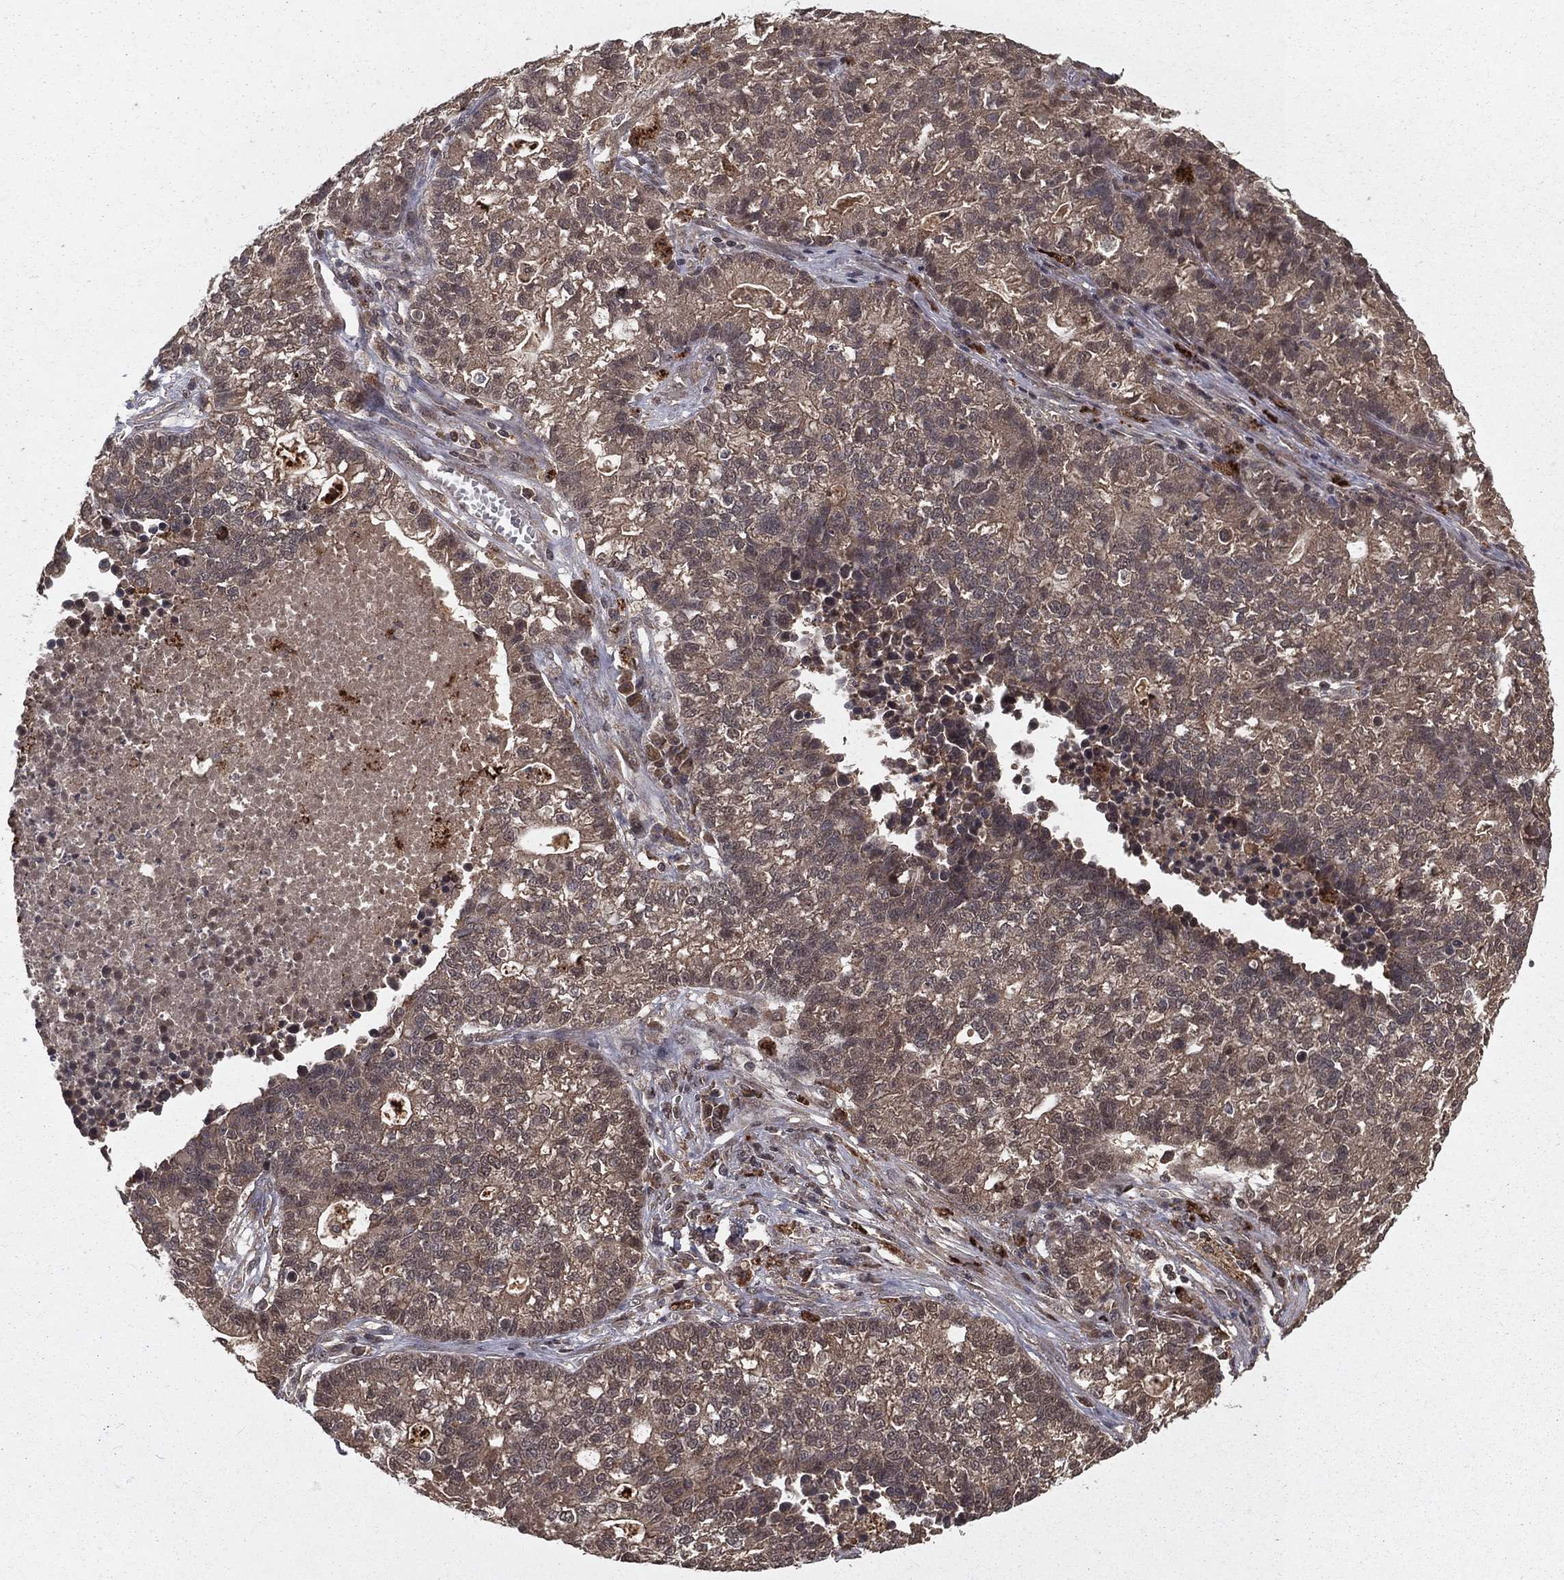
{"staining": {"intensity": "weak", "quantity": "25%-75%", "location": "cytoplasmic/membranous"}, "tissue": "lung cancer", "cell_type": "Tumor cells", "image_type": "cancer", "snomed": [{"axis": "morphology", "description": "Adenocarcinoma, NOS"}, {"axis": "topography", "description": "Lung"}], "caption": "The photomicrograph demonstrates staining of lung cancer, revealing weak cytoplasmic/membranous protein positivity (brown color) within tumor cells. (DAB (3,3'-diaminobenzidine) IHC with brightfield microscopy, high magnification).", "gene": "ZDHHC15", "patient": {"sex": "male", "age": 57}}